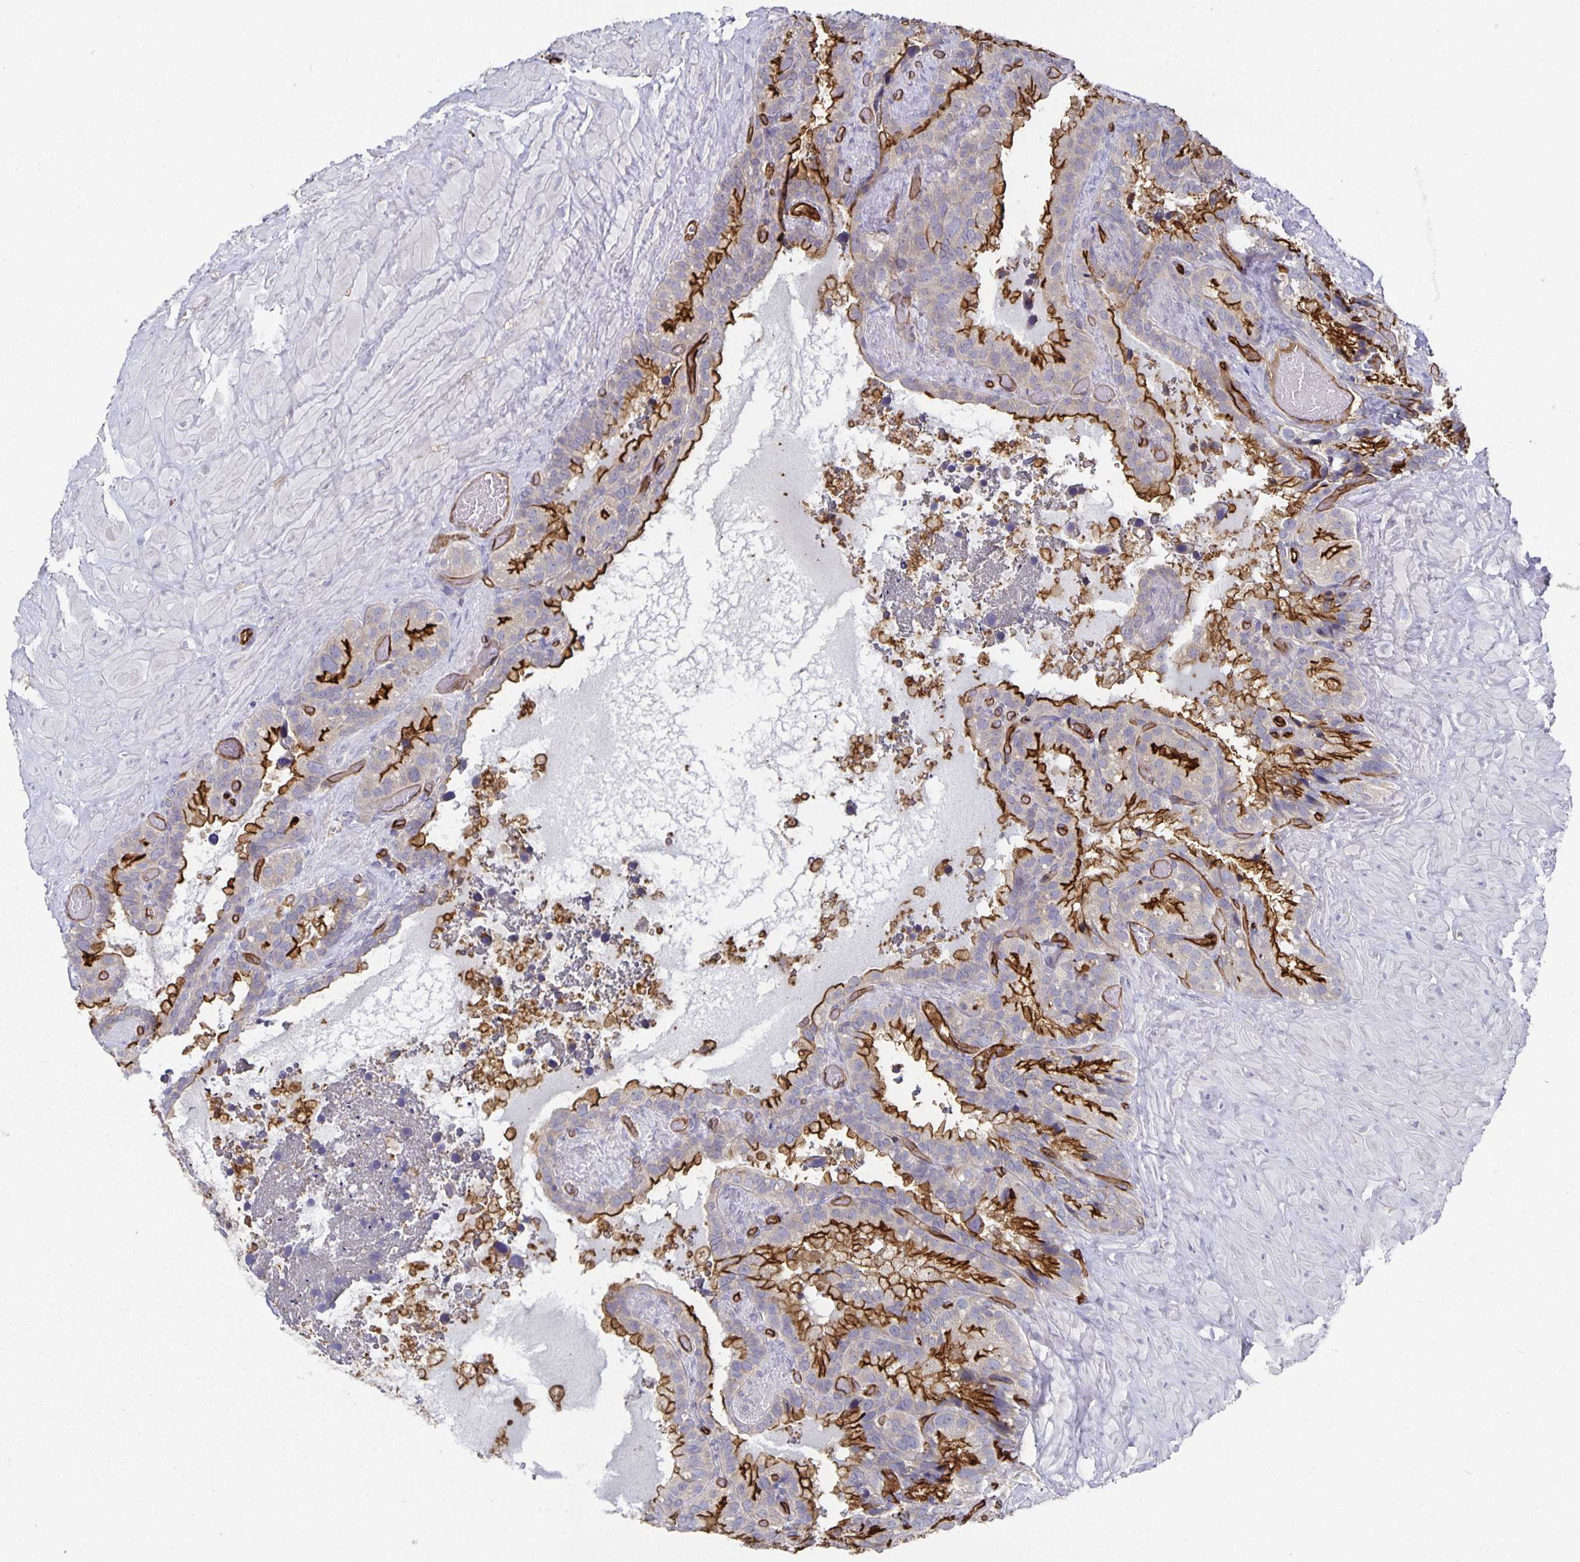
{"staining": {"intensity": "strong", "quantity": "25%-75%", "location": "cytoplasmic/membranous"}, "tissue": "seminal vesicle", "cell_type": "Glandular cells", "image_type": "normal", "snomed": [{"axis": "morphology", "description": "Normal tissue, NOS"}, {"axis": "topography", "description": "Seminal veicle"}], "caption": "Immunohistochemistry (IHC) of unremarkable human seminal vesicle reveals high levels of strong cytoplasmic/membranous positivity in about 25%-75% of glandular cells. Using DAB (3,3'-diaminobenzidine) (brown) and hematoxylin (blue) stains, captured at high magnification using brightfield microscopy.", "gene": "PODXL", "patient": {"sex": "male", "age": 60}}